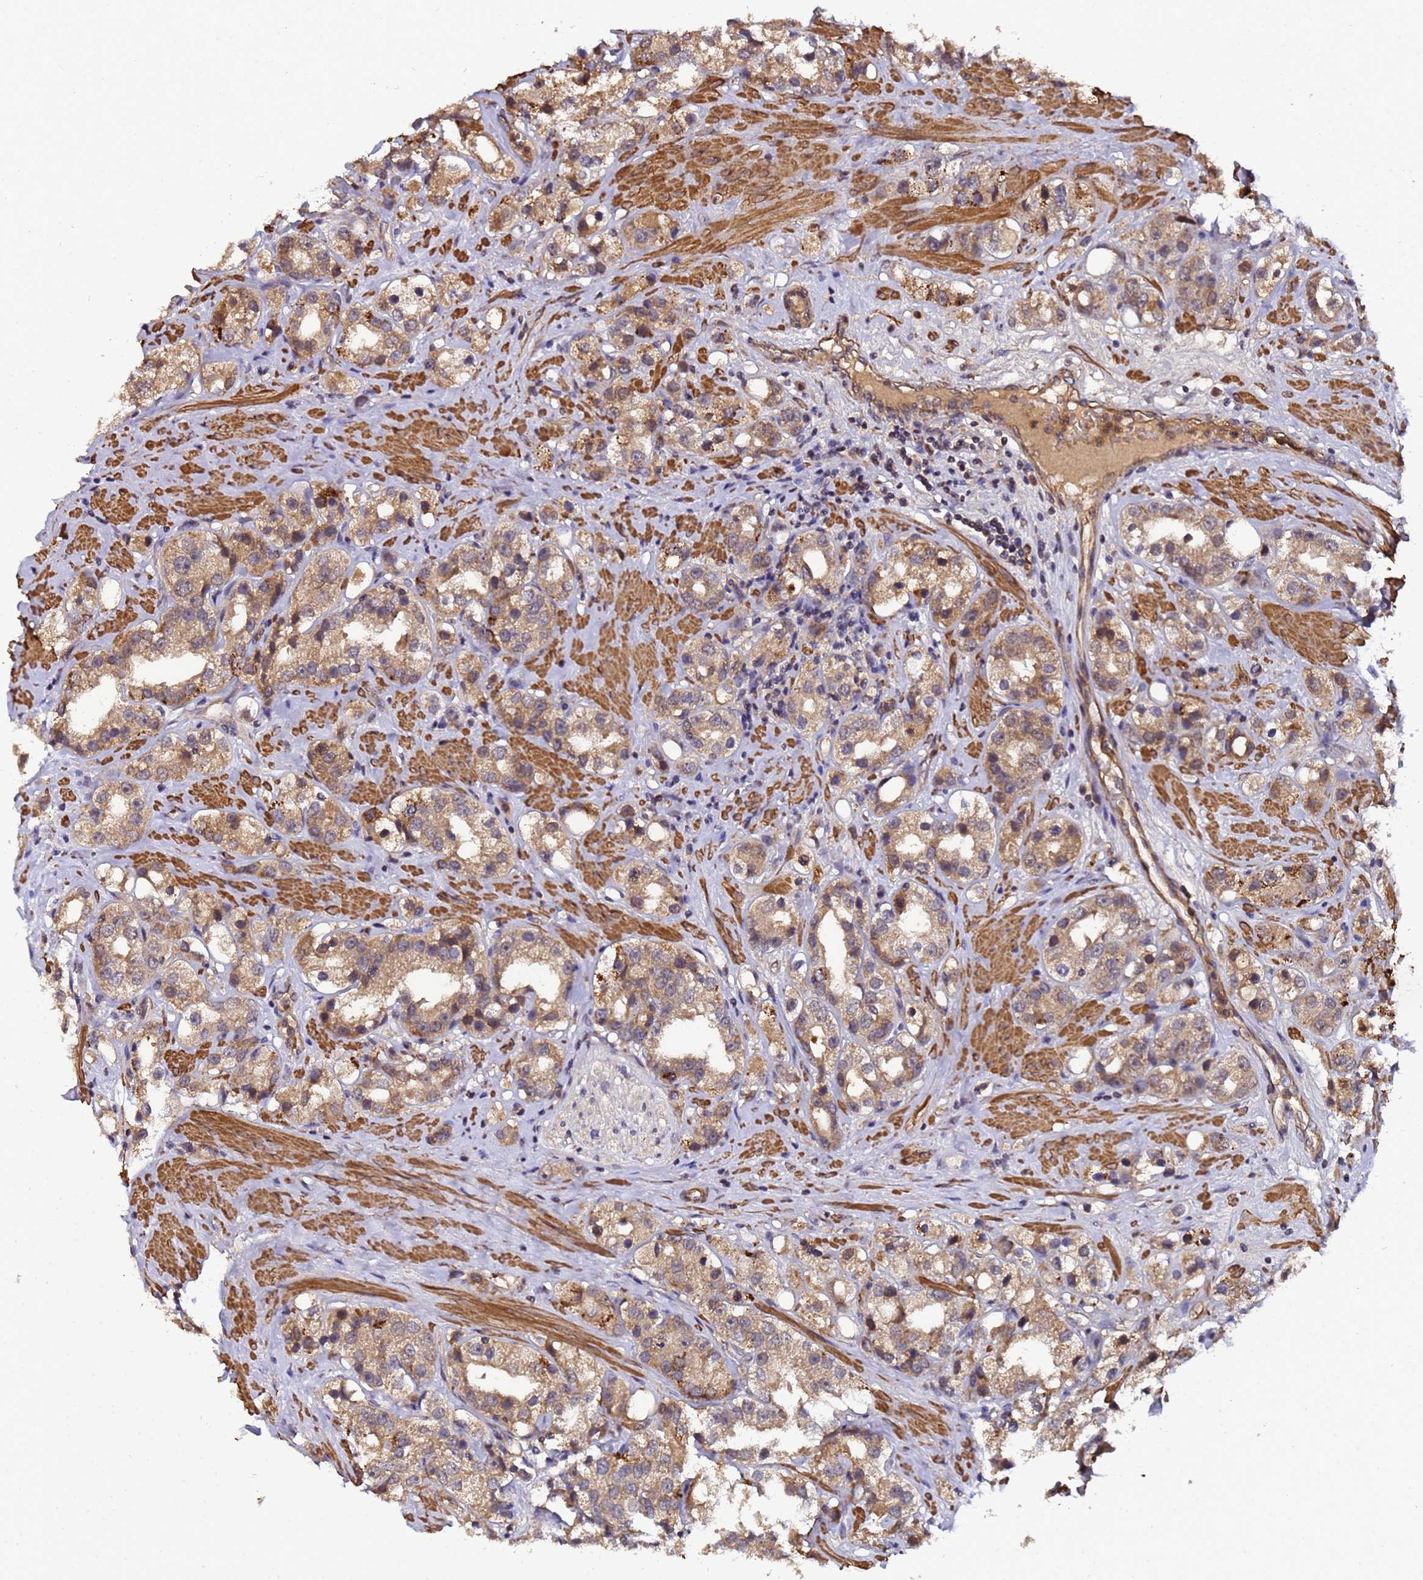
{"staining": {"intensity": "moderate", "quantity": ">75%", "location": "cytoplasmic/membranous"}, "tissue": "prostate cancer", "cell_type": "Tumor cells", "image_type": "cancer", "snomed": [{"axis": "morphology", "description": "Adenocarcinoma, NOS"}, {"axis": "topography", "description": "Prostate"}], "caption": "Immunohistochemistry image of human prostate cancer (adenocarcinoma) stained for a protein (brown), which exhibits medium levels of moderate cytoplasmic/membranous positivity in about >75% of tumor cells.", "gene": "GSTCD", "patient": {"sex": "male", "age": 79}}